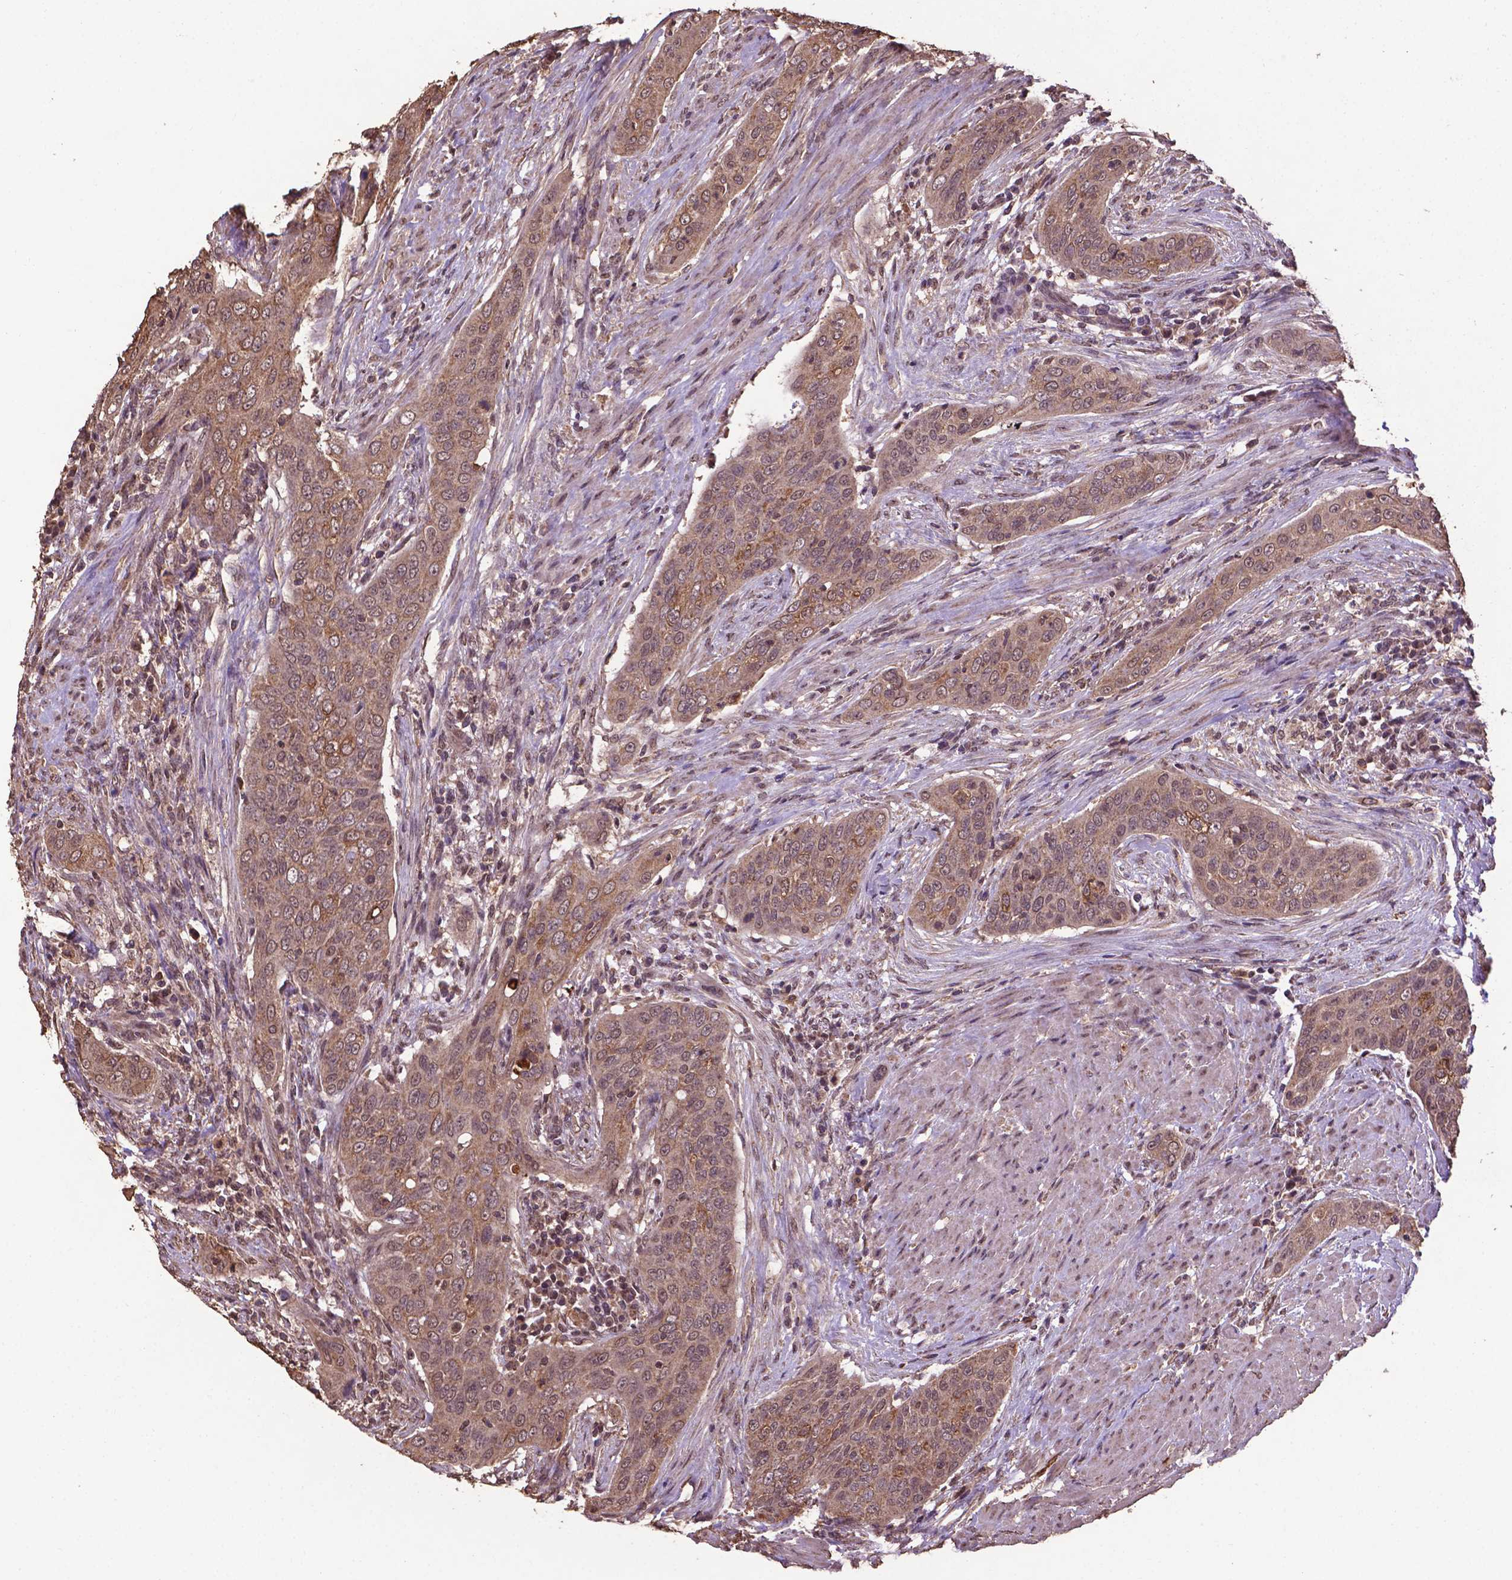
{"staining": {"intensity": "moderate", "quantity": ">75%", "location": "cytoplasmic/membranous,nuclear"}, "tissue": "urothelial cancer", "cell_type": "Tumor cells", "image_type": "cancer", "snomed": [{"axis": "morphology", "description": "Urothelial carcinoma, High grade"}, {"axis": "topography", "description": "Urinary bladder"}], "caption": "Protein analysis of urothelial cancer tissue demonstrates moderate cytoplasmic/membranous and nuclear staining in approximately >75% of tumor cells.", "gene": "DCAF1", "patient": {"sex": "male", "age": 82}}